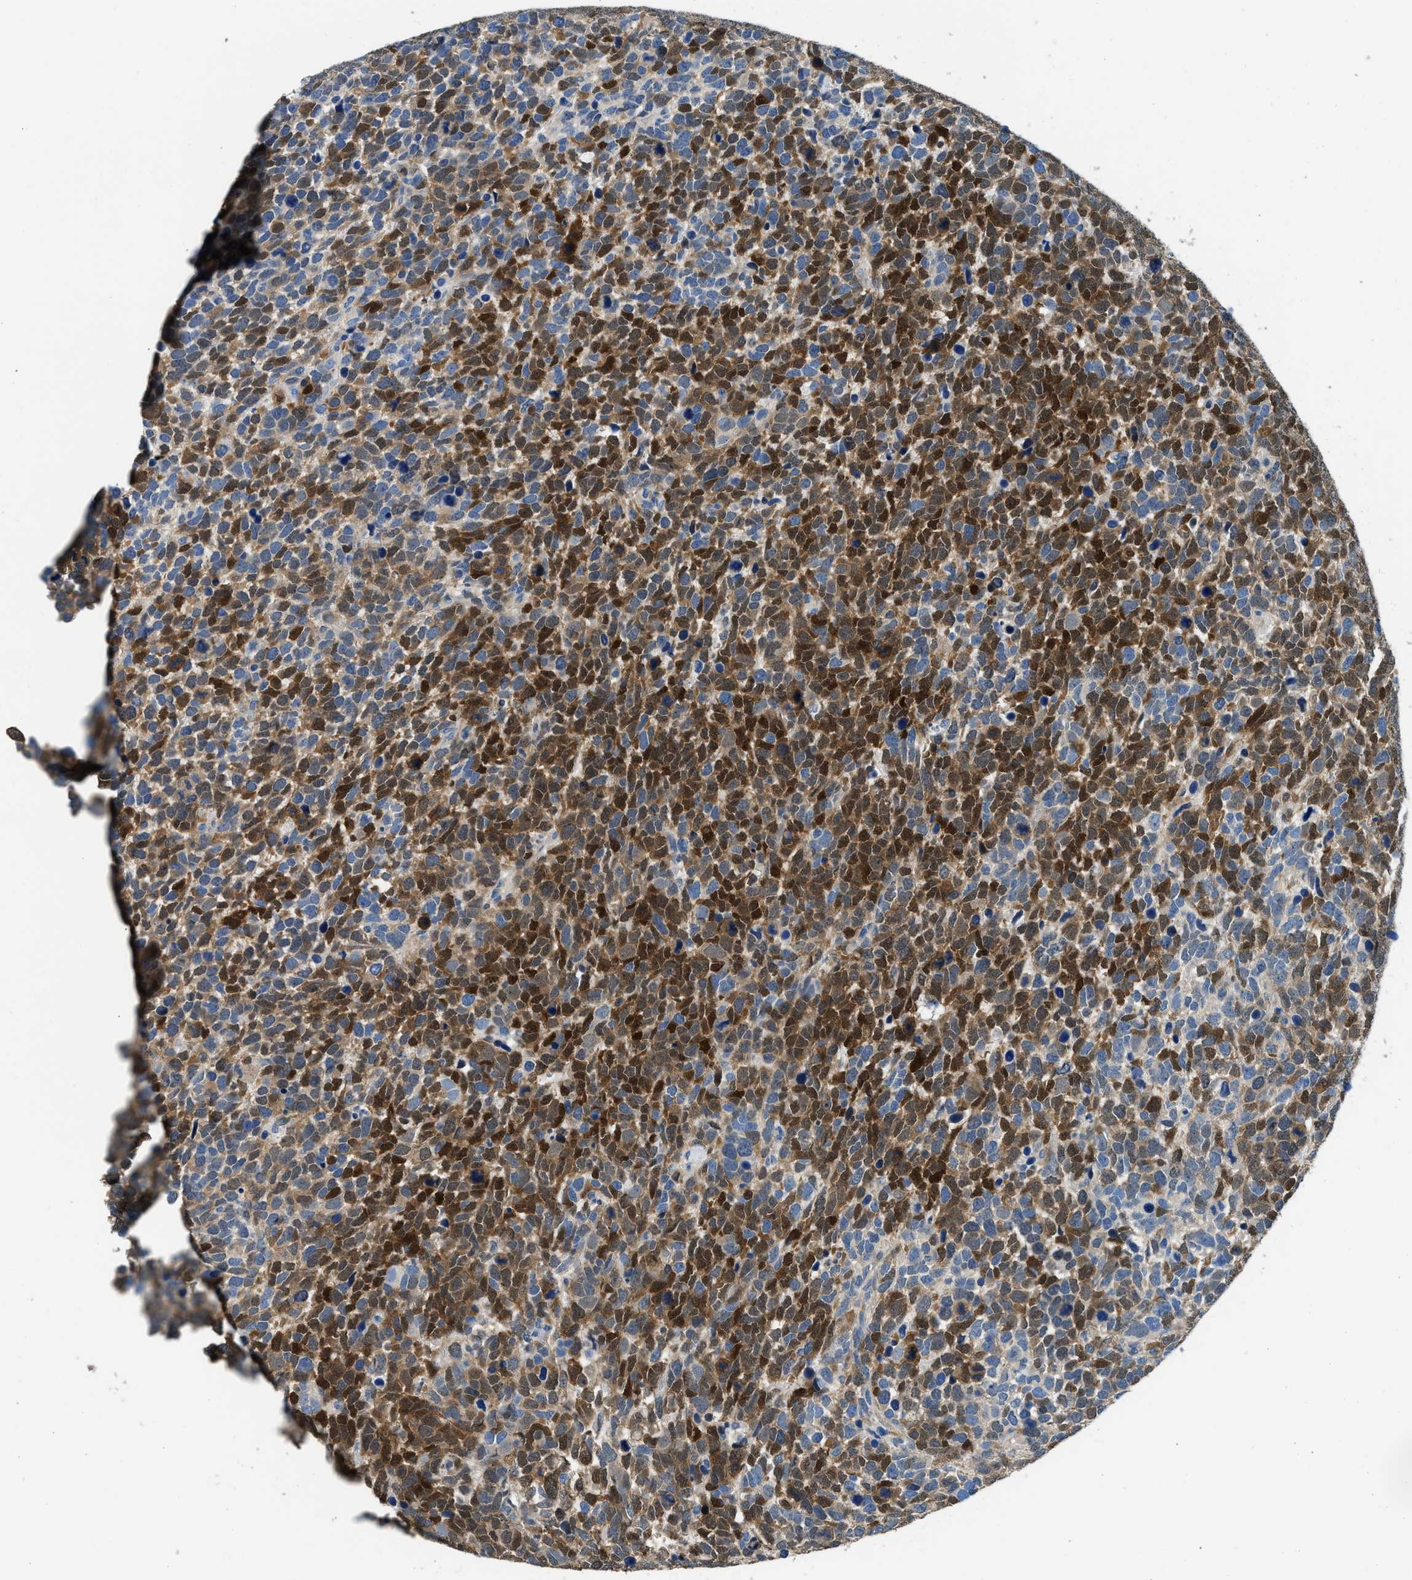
{"staining": {"intensity": "strong", "quantity": "25%-75%", "location": "nuclear"}, "tissue": "urothelial cancer", "cell_type": "Tumor cells", "image_type": "cancer", "snomed": [{"axis": "morphology", "description": "Urothelial carcinoma, High grade"}, {"axis": "topography", "description": "Urinary bladder"}], "caption": "Urothelial cancer stained for a protein displays strong nuclear positivity in tumor cells. The protein is stained brown, and the nuclei are stained in blue (DAB IHC with brightfield microscopy, high magnification).", "gene": "TOX", "patient": {"sex": "female", "age": 82}}